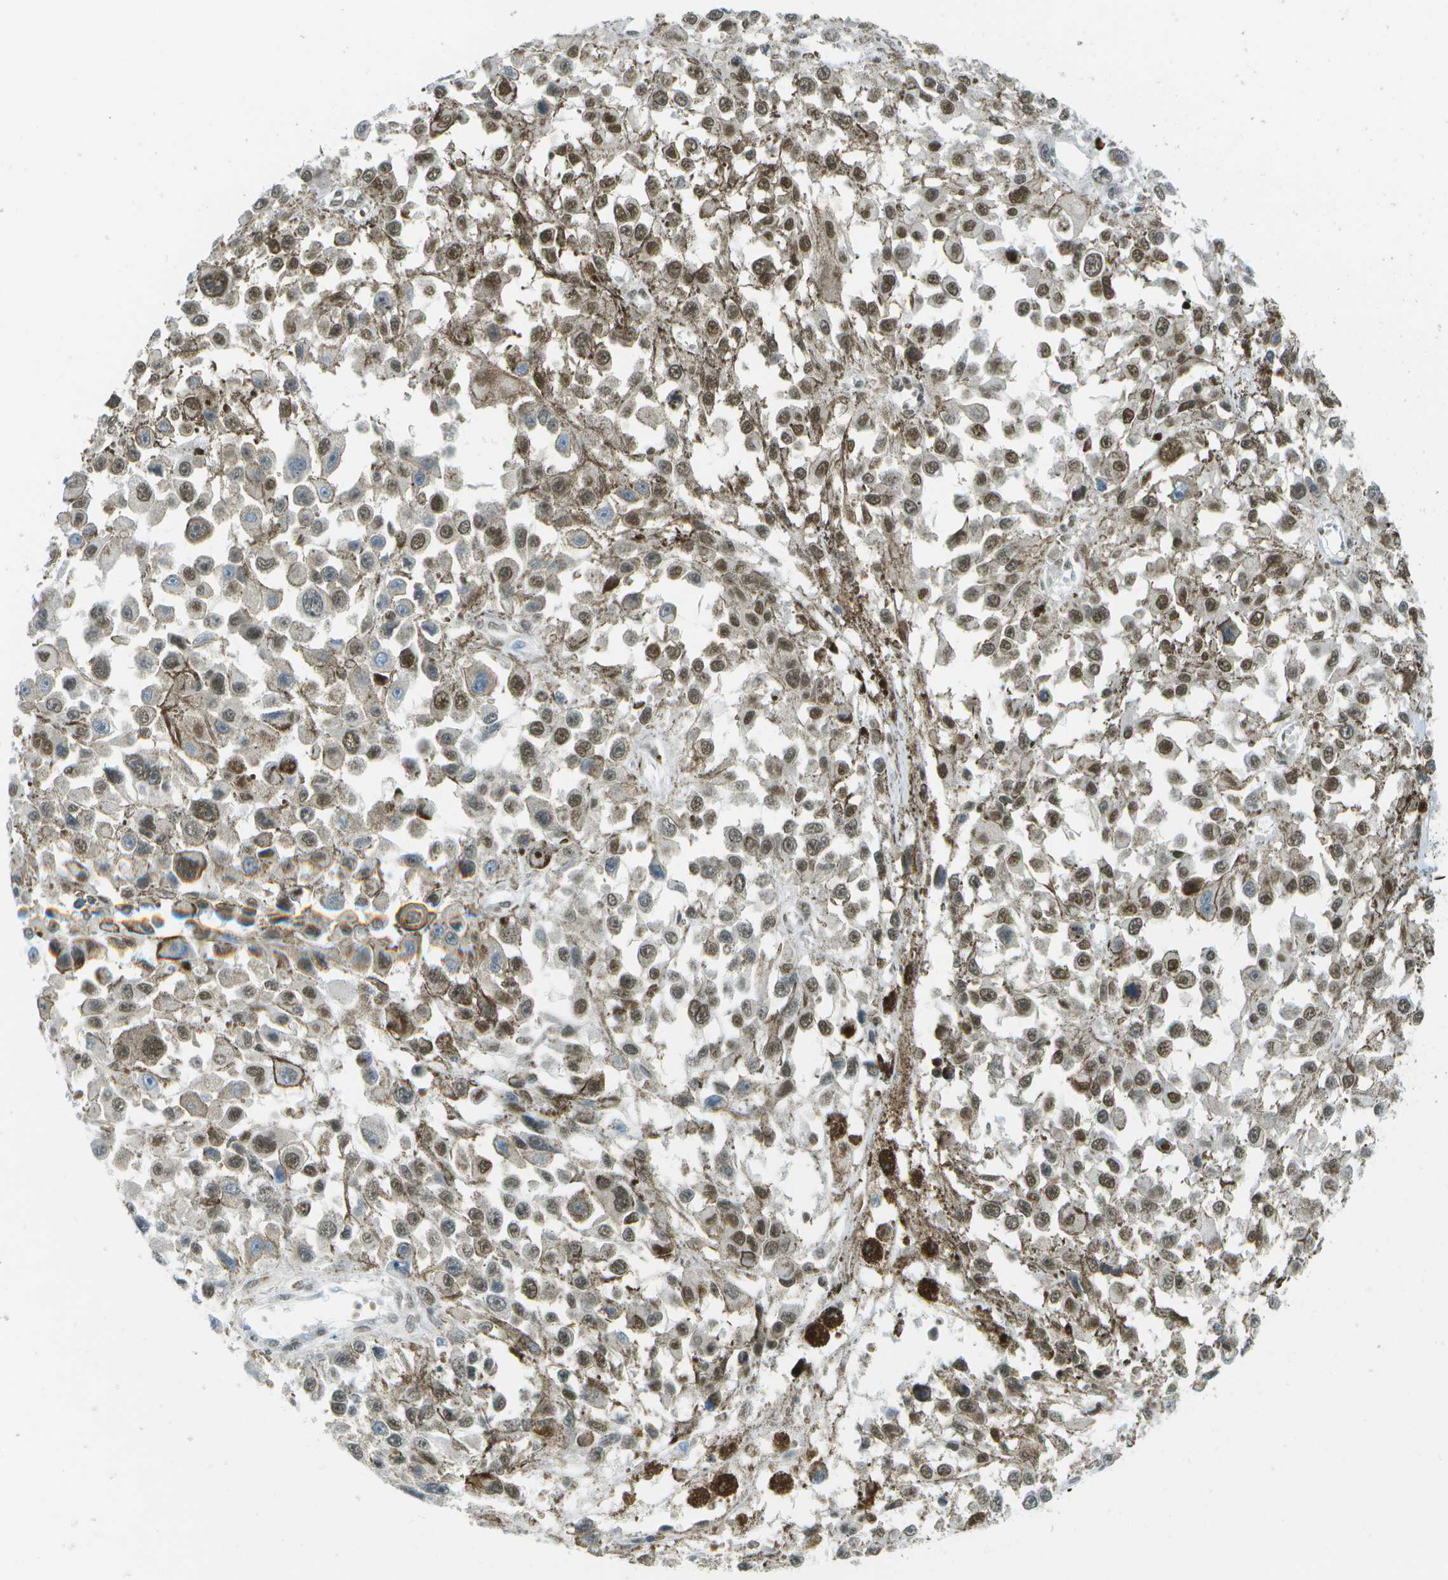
{"staining": {"intensity": "moderate", "quantity": "25%-75%", "location": "nuclear"}, "tissue": "melanoma", "cell_type": "Tumor cells", "image_type": "cancer", "snomed": [{"axis": "morphology", "description": "Malignant melanoma, Metastatic site"}, {"axis": "topography", "description": "Lymph node"}], "caption": "A histopathology image of melanoma stained for a protein reveals moderate nuclear brown staining in tumor cells. (DAB (3,3'-diaminobenzidine) IHC with brightfield microscopy, high magnification).", "gene": "ARID1B", "patient": {"sex": "male", "age": 59}}